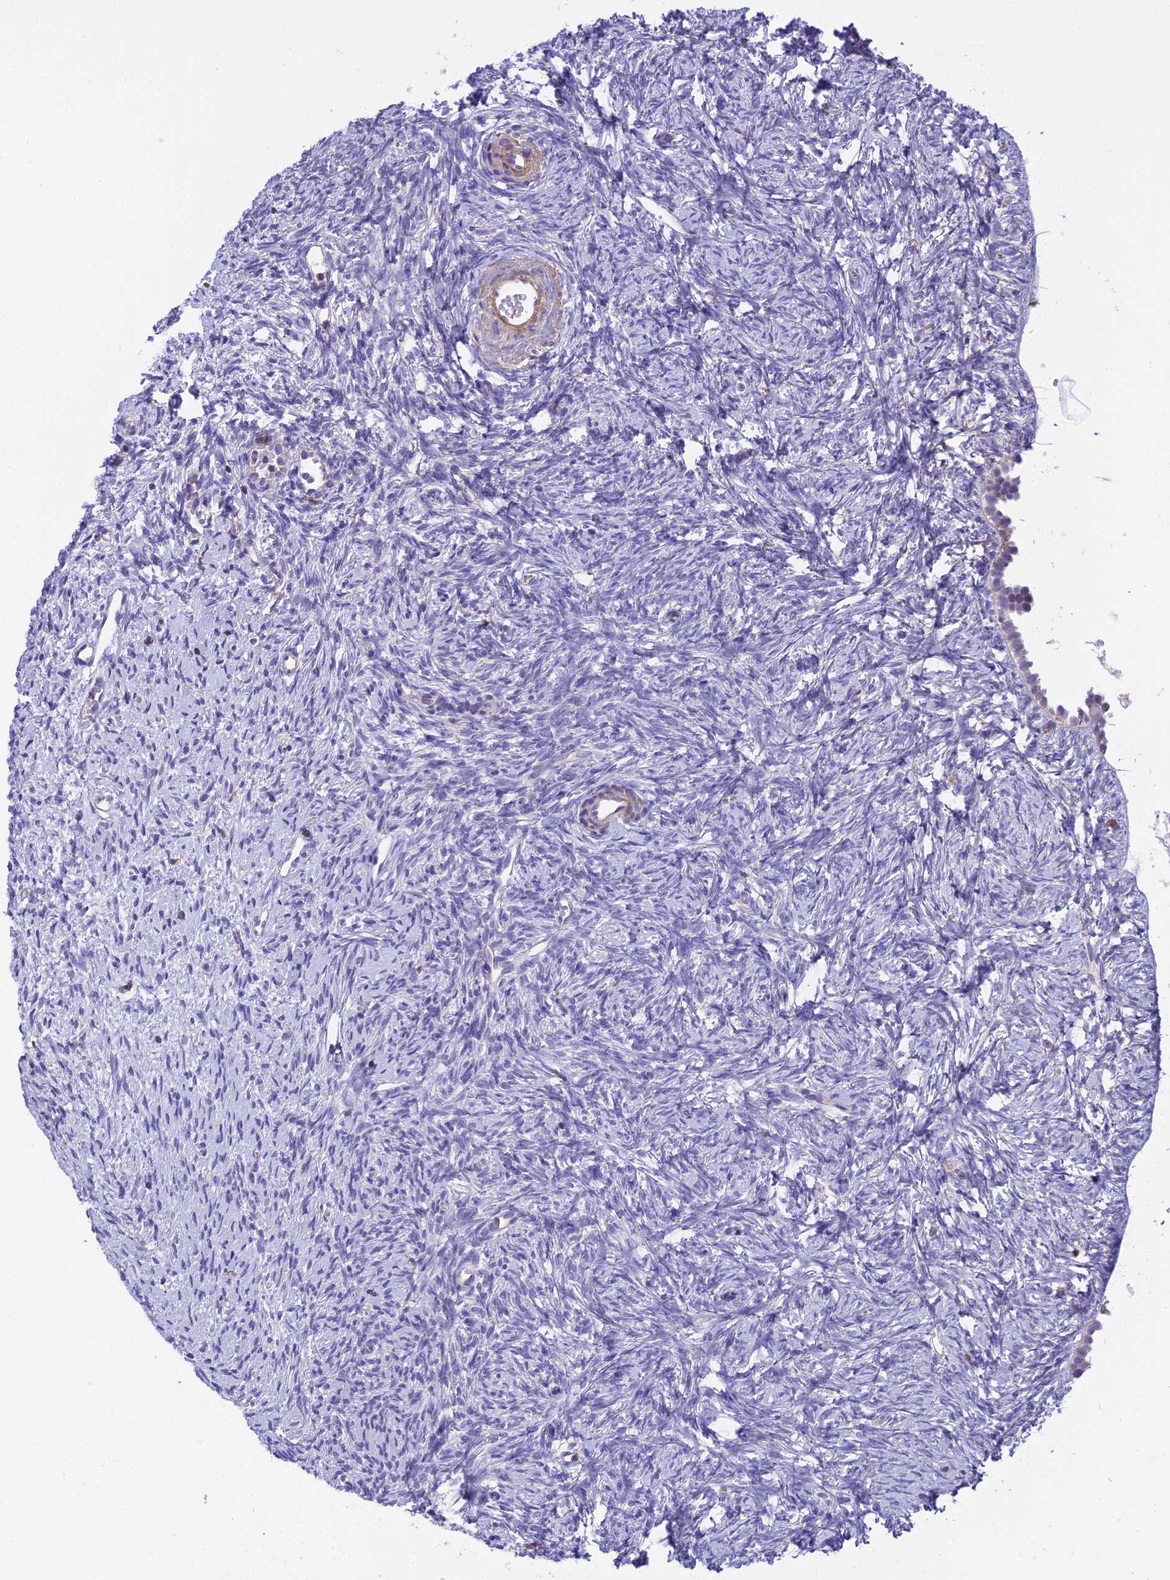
{"staining": {"intensity": "negative", "quantity": "none", "location": "none"}, "tissue": "ovary", "cell_type": "Ovarian stroma cells", "image_type": "normal", "snomed": [{"axis": "morphology", "description": "Normal tissue, NOS"}, {"axis": "topography", "description": "Ovary"}], "caption": "Photomicrograph shows no protein expression in ovarian stroma cells of unremarkable ovary.", "gene": "CORO7", "patient": {"sex": "female", "age": 51}}